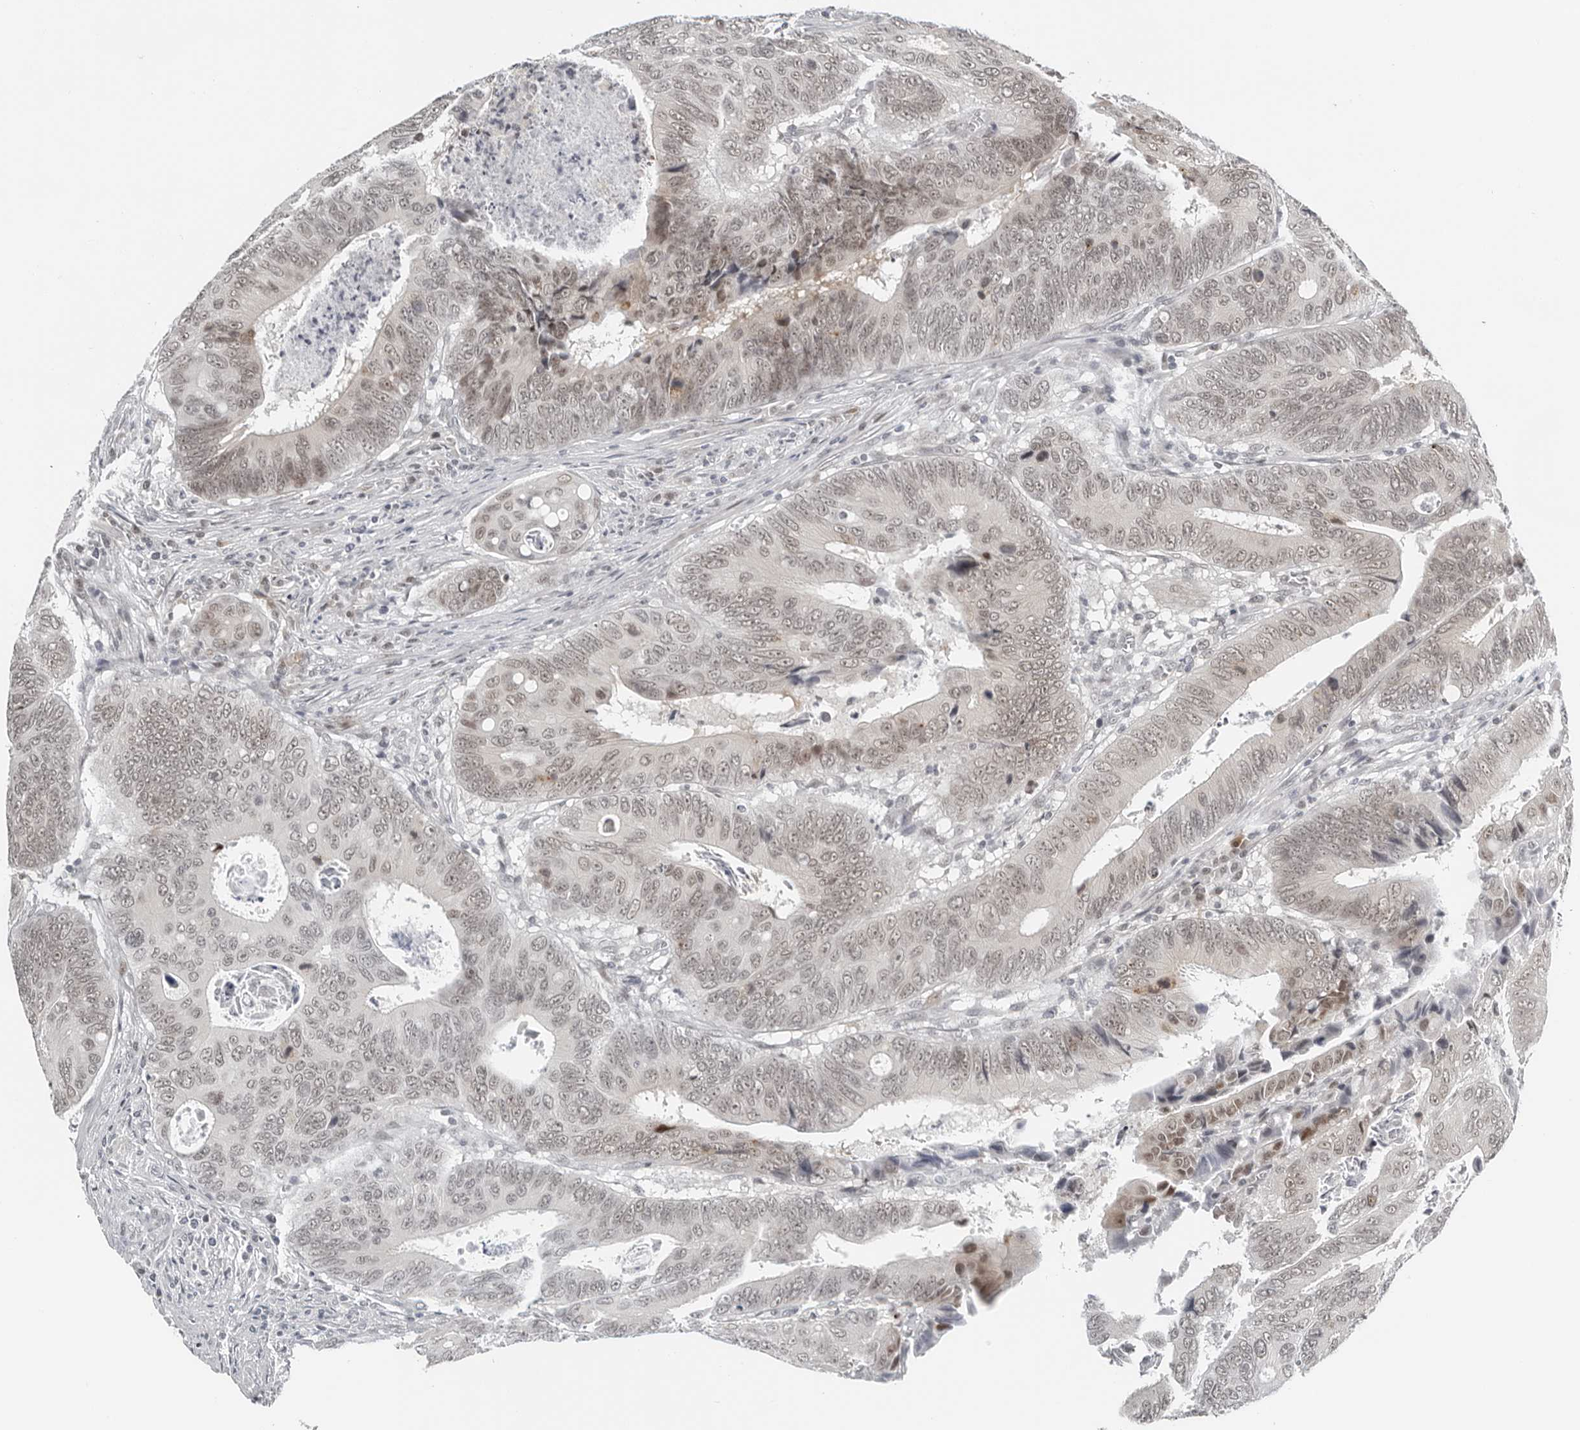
{"staining": {"intensity": "weak", "quantity": ">75%", "location": "nuclear"}, "tissue": "colorectal cancer", "cell_type": "Tumor cells", "image_type": "cancer", "snomed": [{"axis": "morphology", "description": "Adenocarcinoma, NOS"}, {"axis": "topography", "description": "Colon"}], "caption": "Immunohistochemical staining of human colorectal cancer (adenocarcinoma) exhibits low levels of weak nuclear expression in approximately >75% of tumor cells.", "gene": "PPP1R42", "patient": {"sex": "male", "age": 72}}